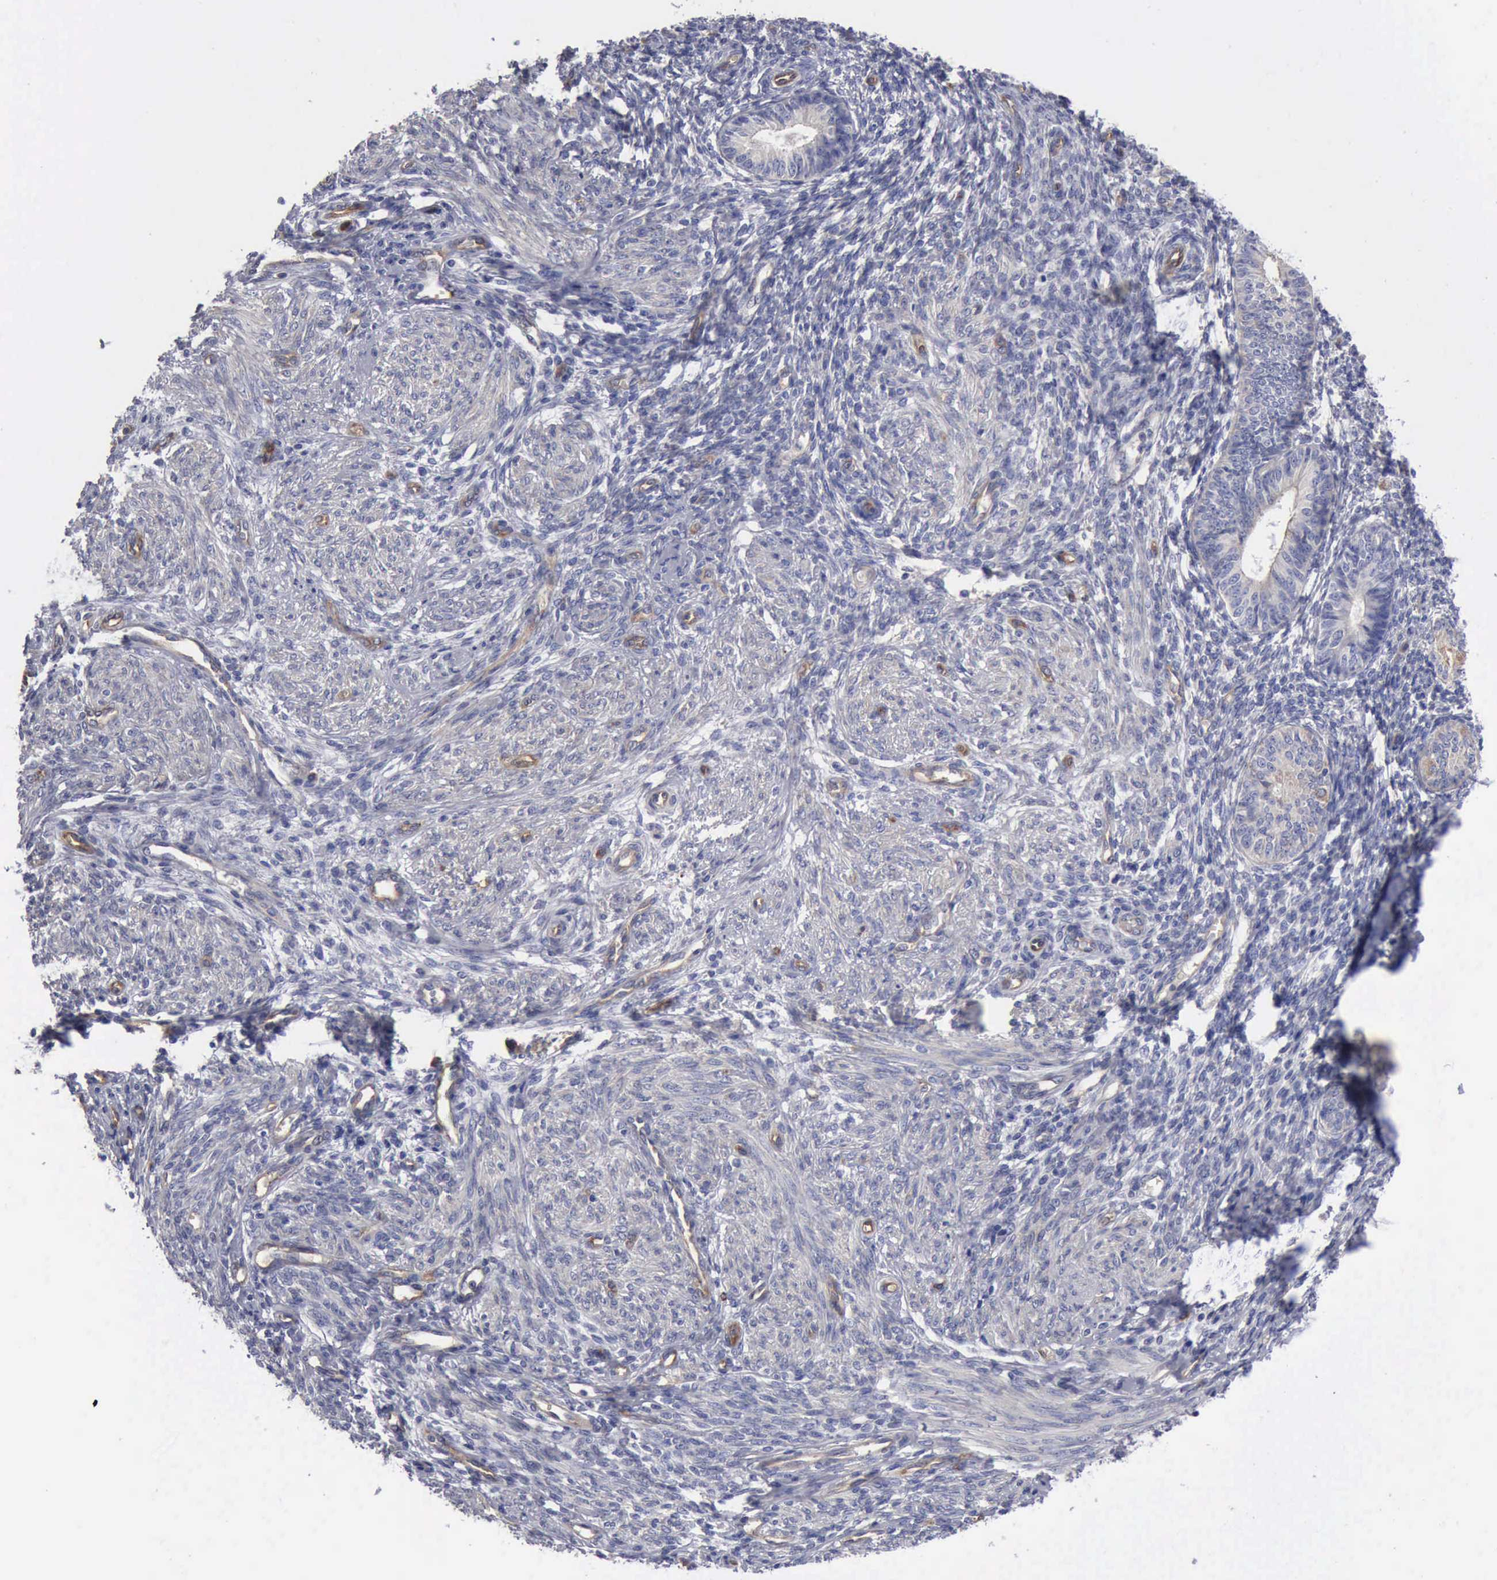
{"staining": {"intensity": "weak", "quantity": "<25%", "location": "cytoplasmic/membranous"}, "tissue": "endometrium", "cell_type": "Cells in endometrial stroma", "image_type": "normal", "snomed": [{"axis": "morphology", "description": "Normal tissue, NOS"}, {"axis": "topography", "description": "Endometrium"}], "caption": "Immunohistochemistry photomicrograph of benign endometrium stained for a protein (brown), which demonstrates no staining in cells in endometrial stroma. Brightfield microscopy of immunohistochemistry (IHC) stained with DAB (3,3'-diaminobenzidine) (brown) and hematoxylin (blue), captured at high magnification.", "gene": "RDX", "patient": {"sex": "female", "age": 82}}